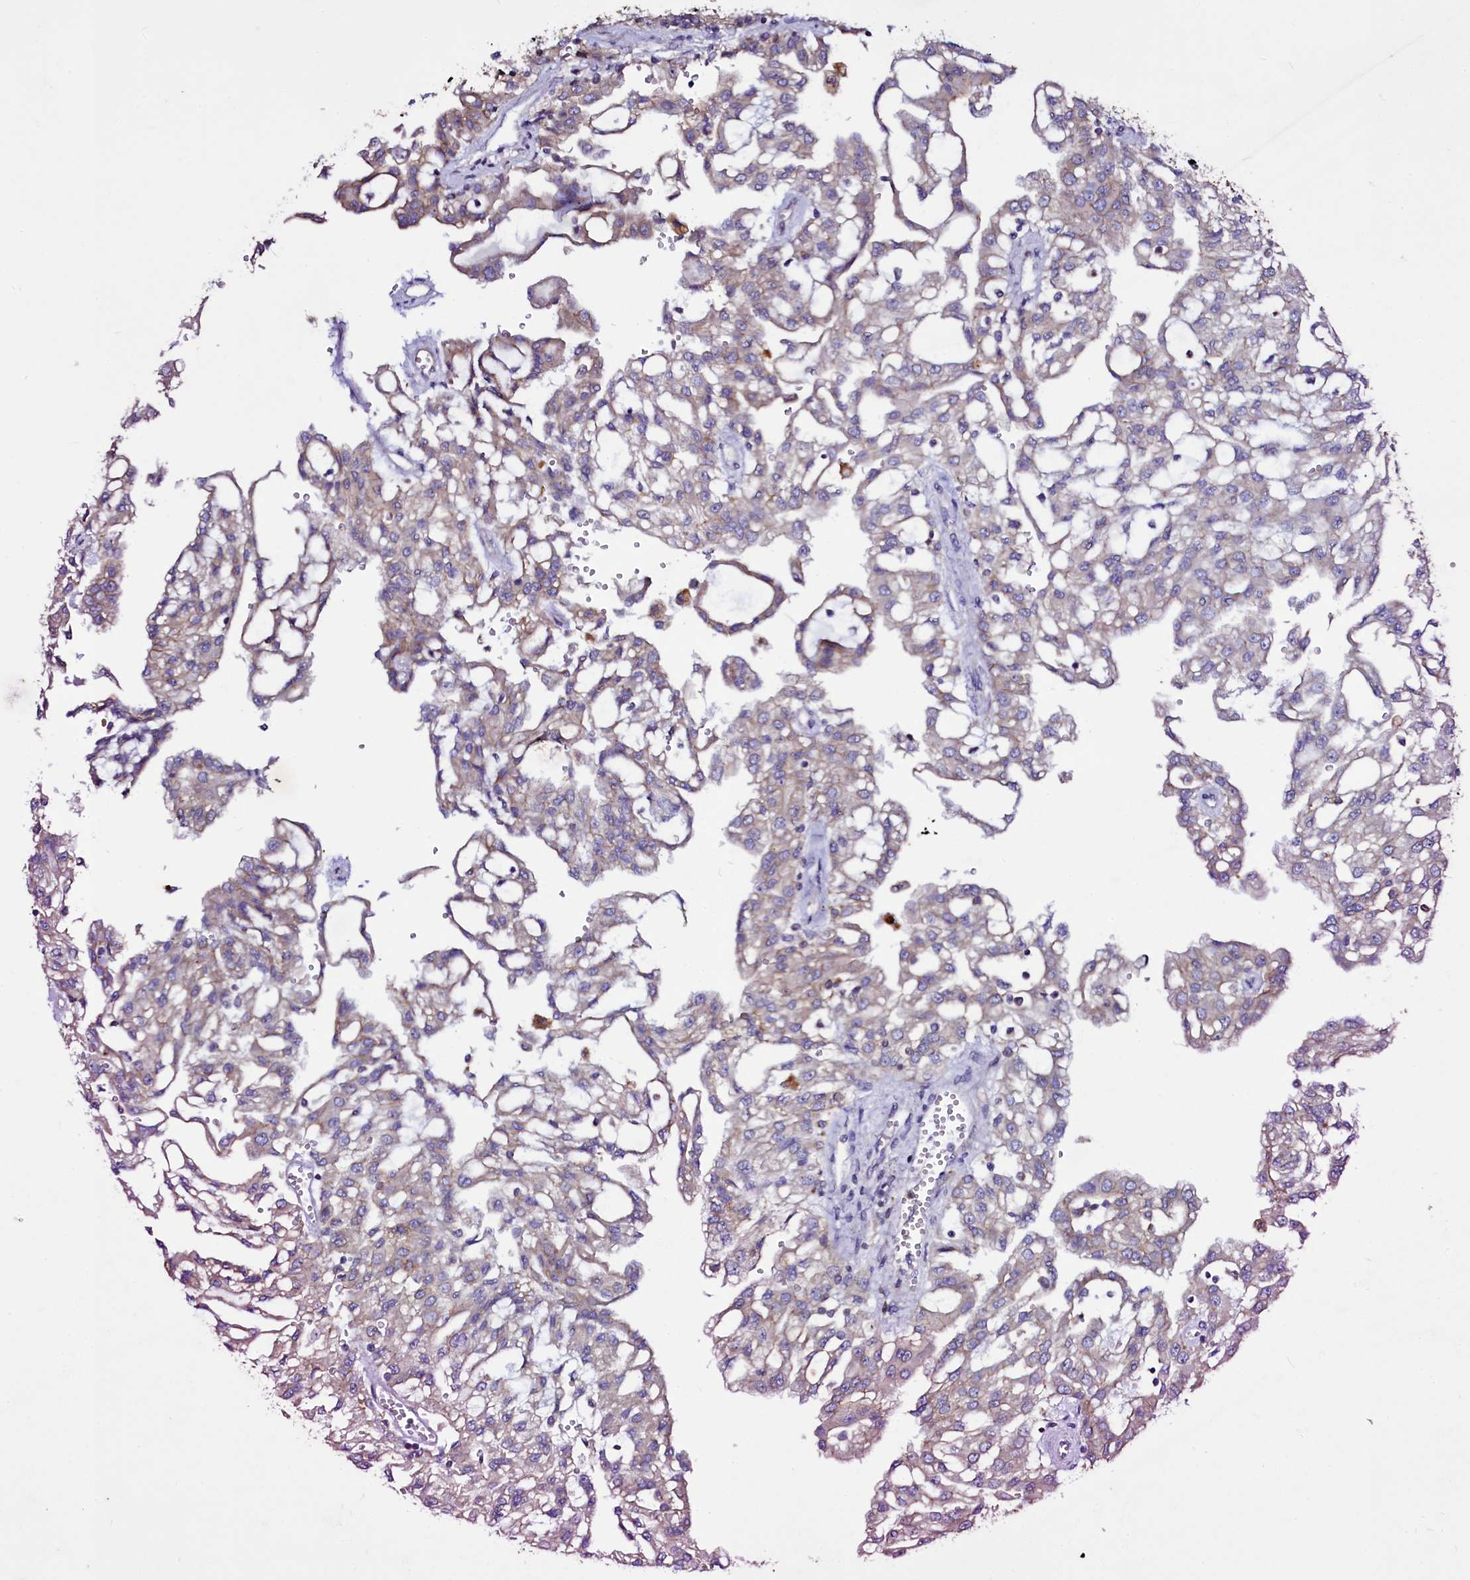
{"staining": {"intensity": "weak", "quantity": "<25%", "location": "cytoplasmic/membranous"}, "tissue": "renal cancer", "cell_type": "Tumor cells", "image_type": "cancer", "snomed": [{"axis": "morphology", "description": "Adenocarcinoma, NOS"}, {"axis": "topography", "description": "Kidney"}], "caption": "Tumor cells are negative for protein expression in human renal cancer.", "gene": "SELENOT", "patient": {"sex": "male", "age": 63}}